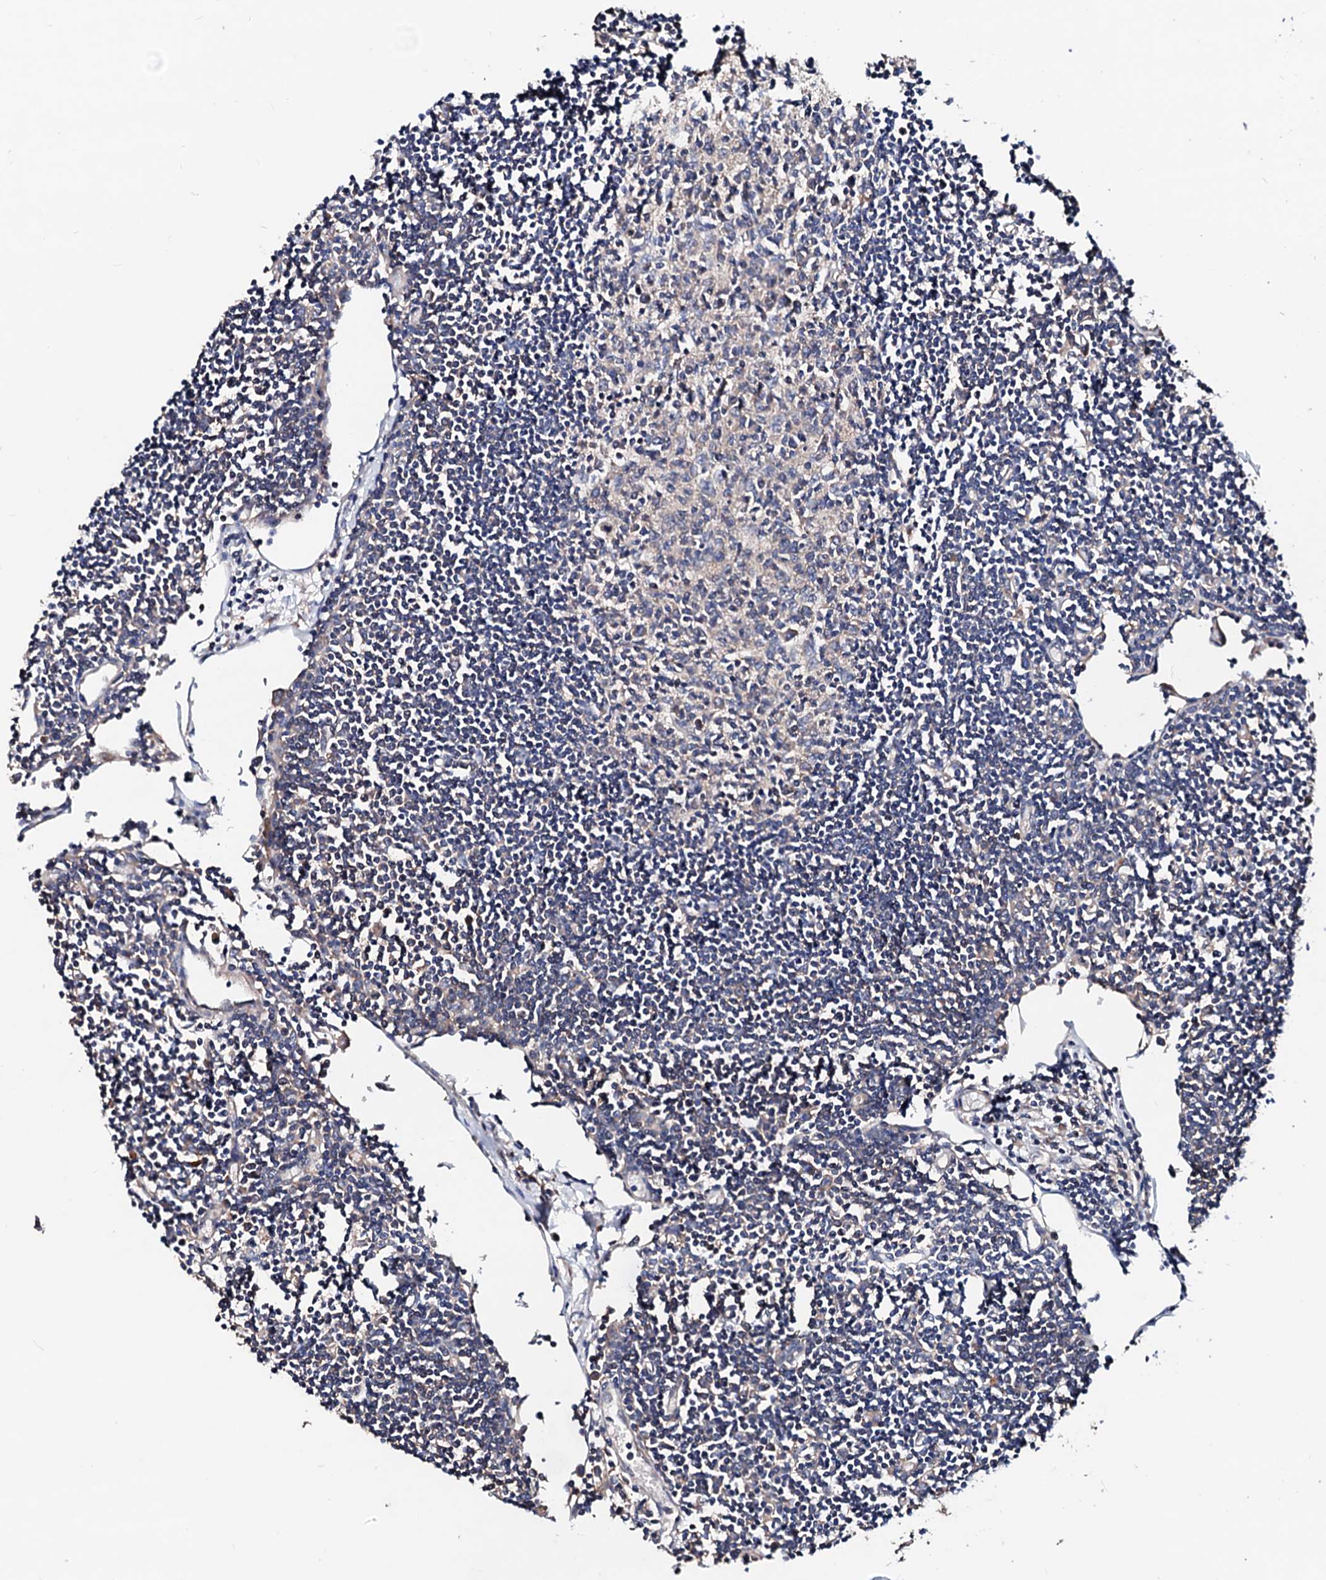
{"staining": {"intensity": "weak", "quantity": "<25%", "location": "cytoplasmic/membranous"}, "tissue": "lymph node", "cell_type": "Germinal center cells", "image_type": "normal", "snomed": [{"axis": "morphology", "description": "Normal tissue, NOS"}, {"axis": "topography", "description": "Lymph node"}], "caption": "This photomicrograph is of benign lymph node stained with IHC to label a protein in brown with the nuclei are counter-stained blue. There is no staining in germinal center cells.", "gene": "TBCEL", "patient": {"sex": "female", "age": 11}}